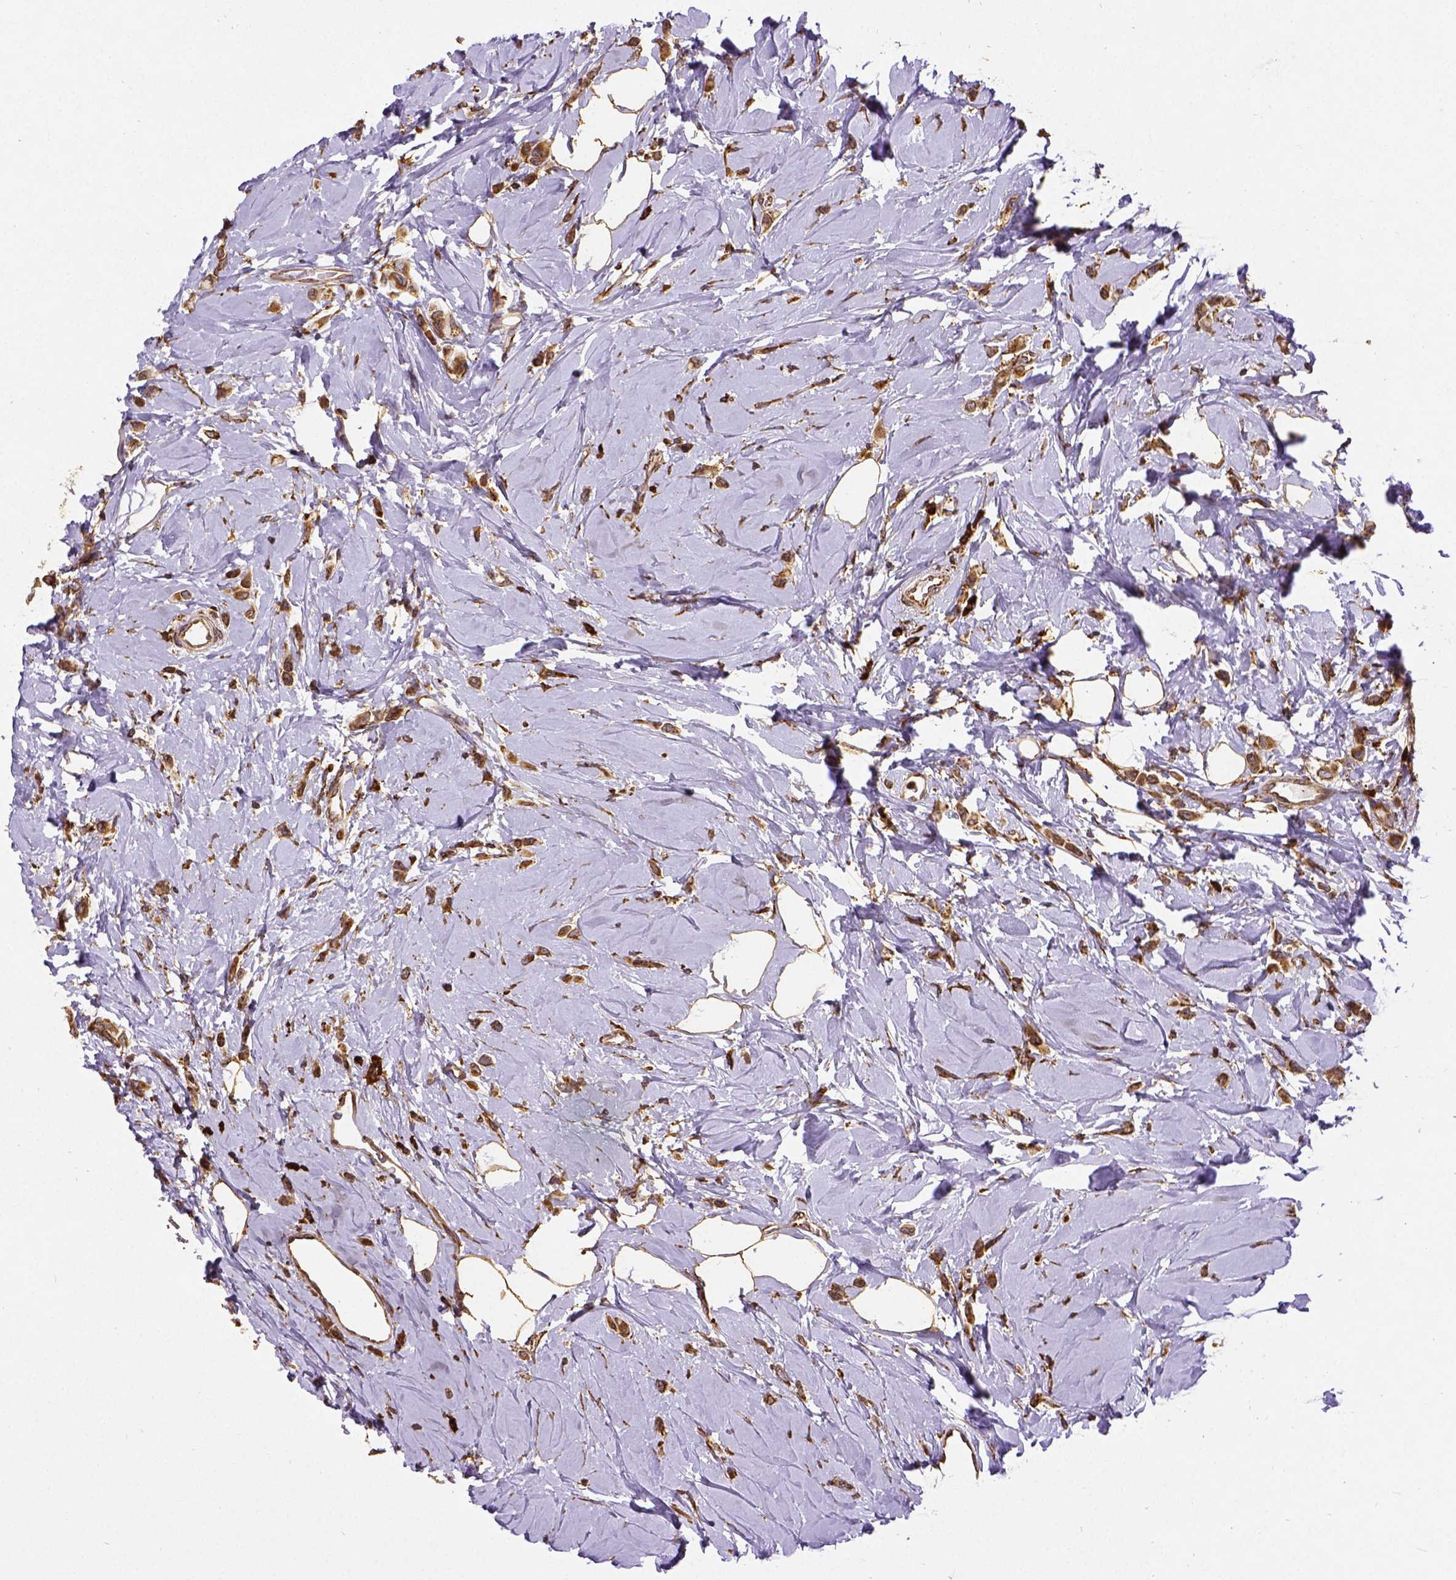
{"staining": {"intensity": "strong", "quantity": ">75%", "location": "cytoplasmic/membranous"}, "tissue": "breast cancer", "cell_type": "Tumor cells", "image_type": "cancer", "snomed": [{"axis": "morphology", "description": "Lobular carcinoma"}, {"axis": "topography", "description": "Breast"}], "caption": "This is an image of immunohistochemistry staining of breast lobular carcinoma, which shows strong staining in the cytoplasmic/membranous of tumor cells.", "gene": "MTDH", "patient": {"sex": "female", "age": 66}}